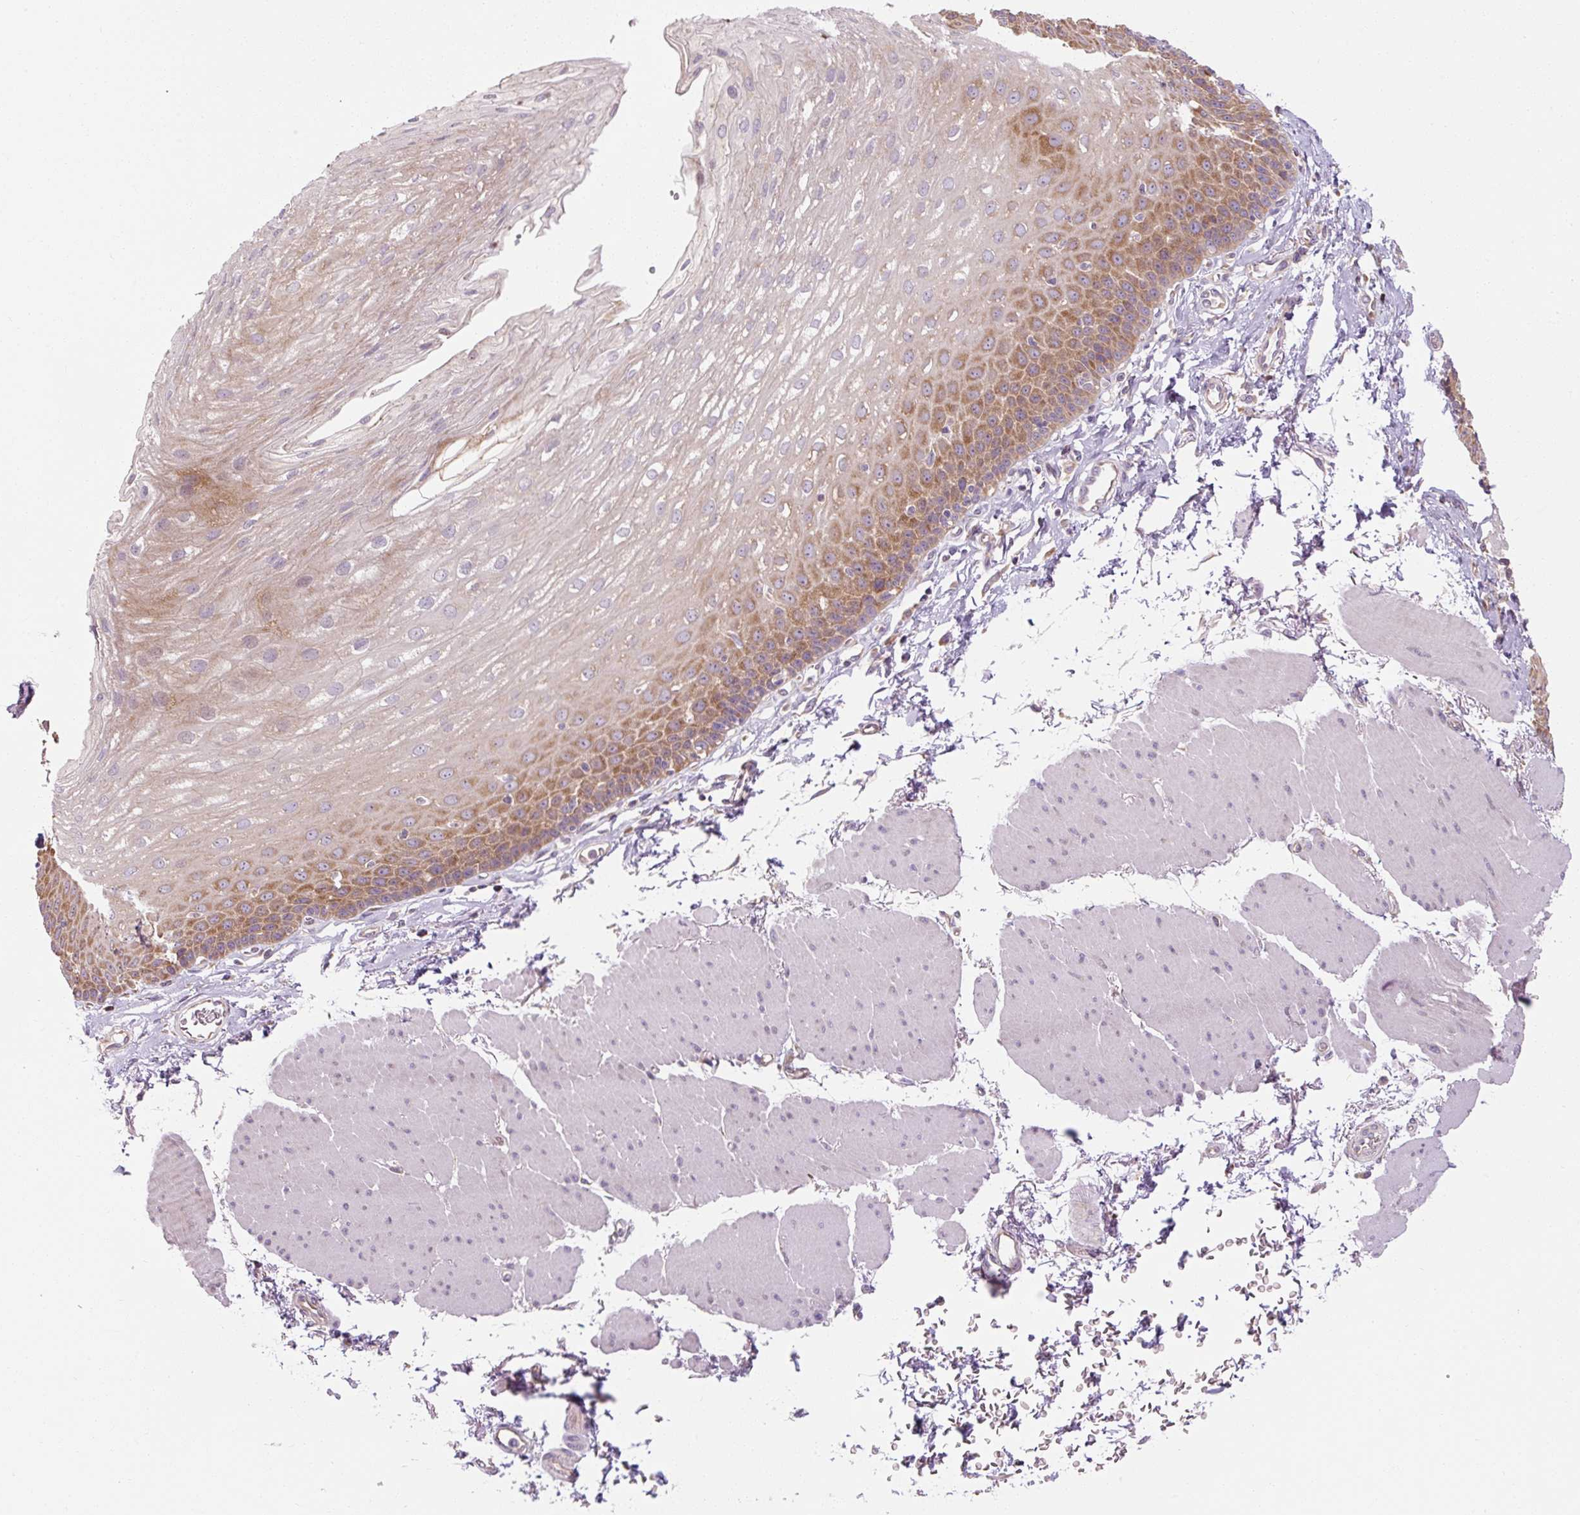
{"staining": {"intensity": "moderate", "quantity": ">75%", "location": "cytoplasmic/membranous"}, "tissue": "esophagus", "cell_type": "Squamous epithelial cells", "image_type": "normal", "snomed": [{"axis": "morphology", "description": "Normal tissue, NOS"}, {"axis": "topography", "description": "Esophagus"}], "caption": "DAB (3,3'-diaminobenzidine) immunohistochemical staining of benign esophagus demonstrates moderate cytoplasmic/membranous protein staining in approximately >75% of squamous epithelial cells.", "gene": "PRSS48", "patient": {"sex": "female", "age": 81}}